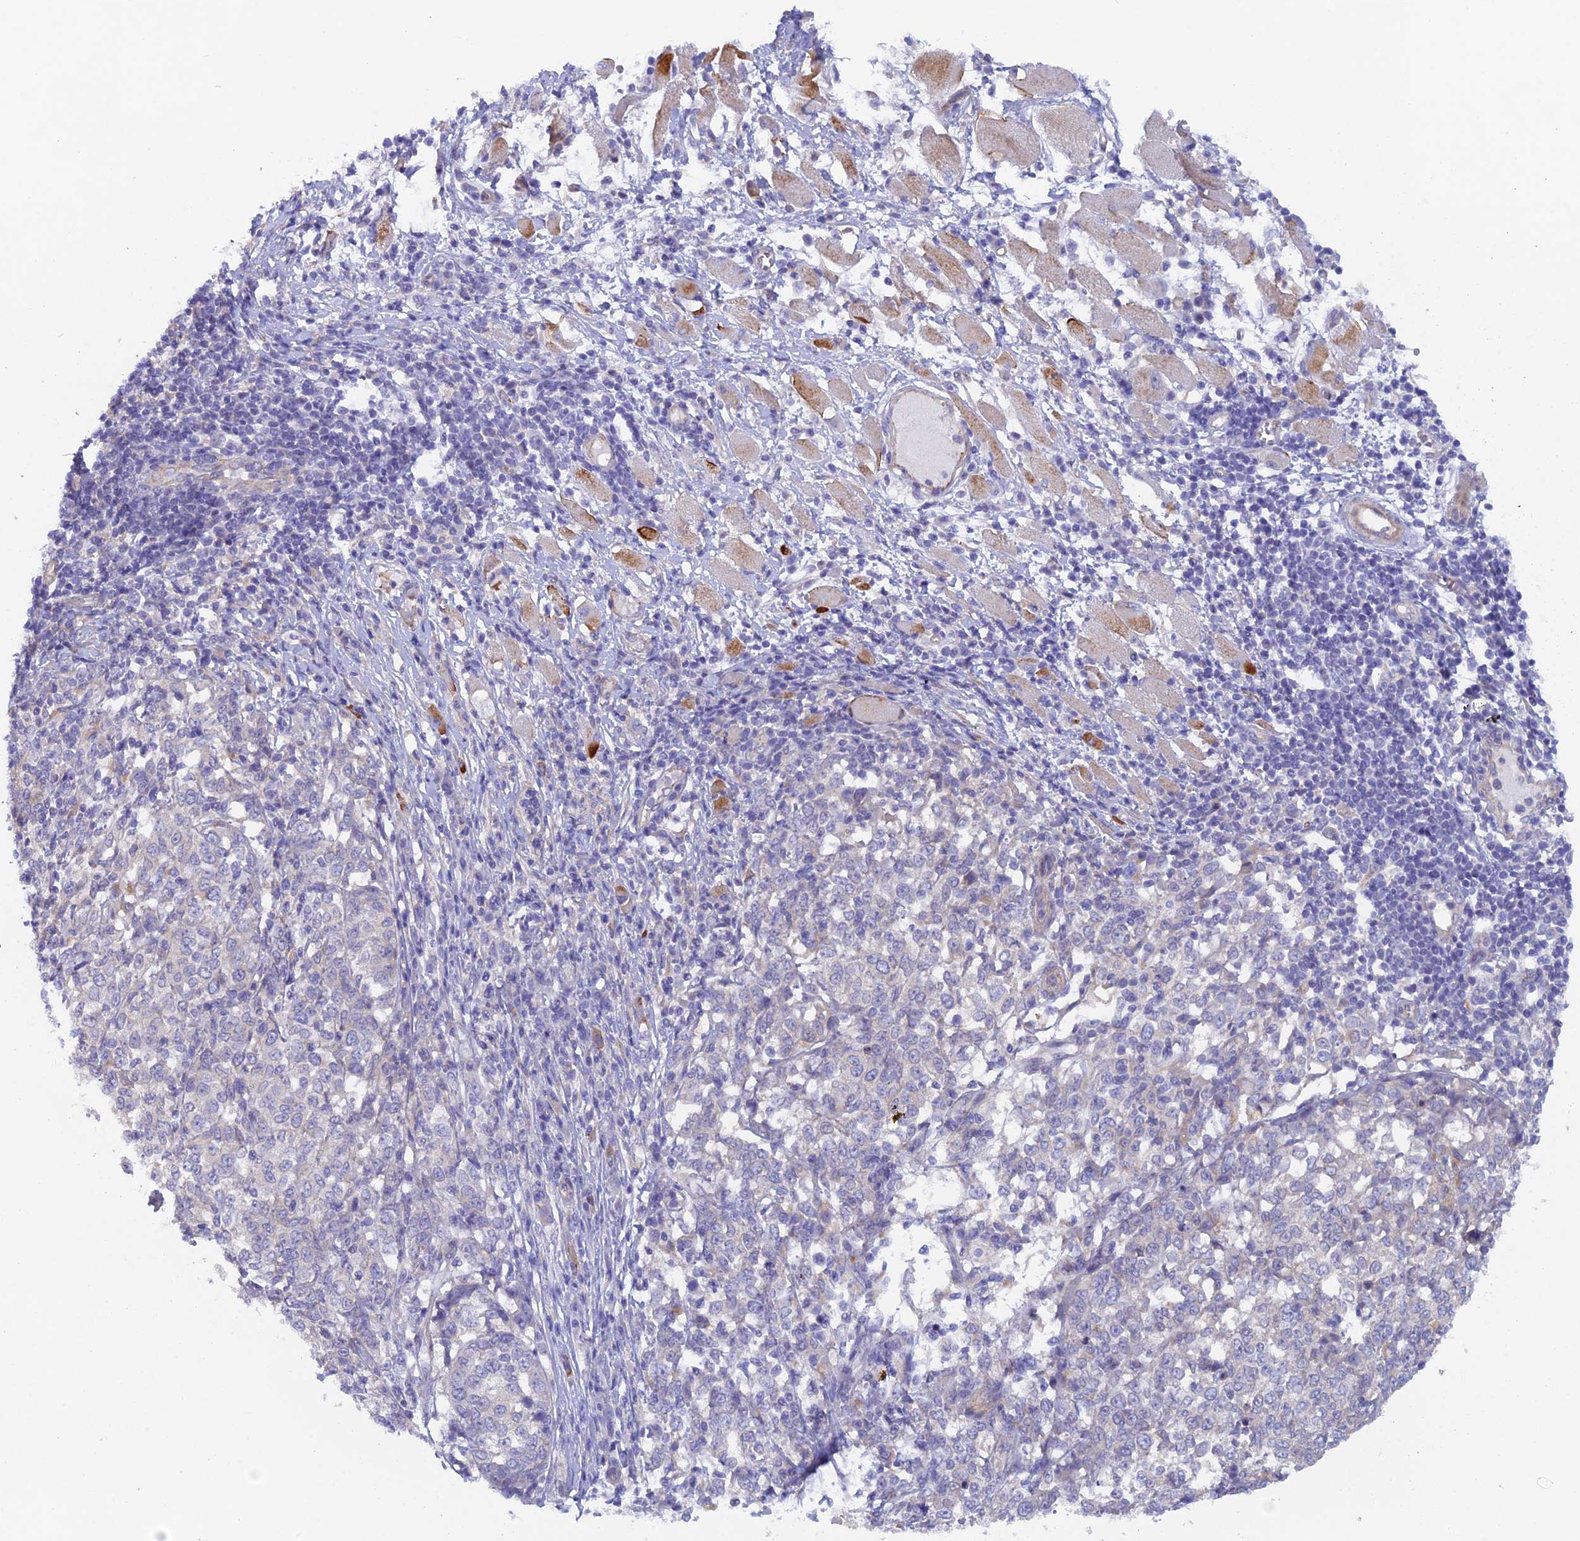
{"staining": {"intensity": "weak", "quantity": "<25%", "location": "cytoplasmic/membranous"}, "tissue": "melanoma", "cell_type": "Tumor cells", "image_type": "cancer", "snomed": [{"axis": "morphology", "description": "Malignant melanoma, NOS"}, {"axis": "topography", "description": "Skin"}], "caption": "The immunohistochemistry micrograph has no significant staining in tumor cells of melanoma tissue.", "gene": "FZR1", "patient": {"sex": "female", "age": 72}}